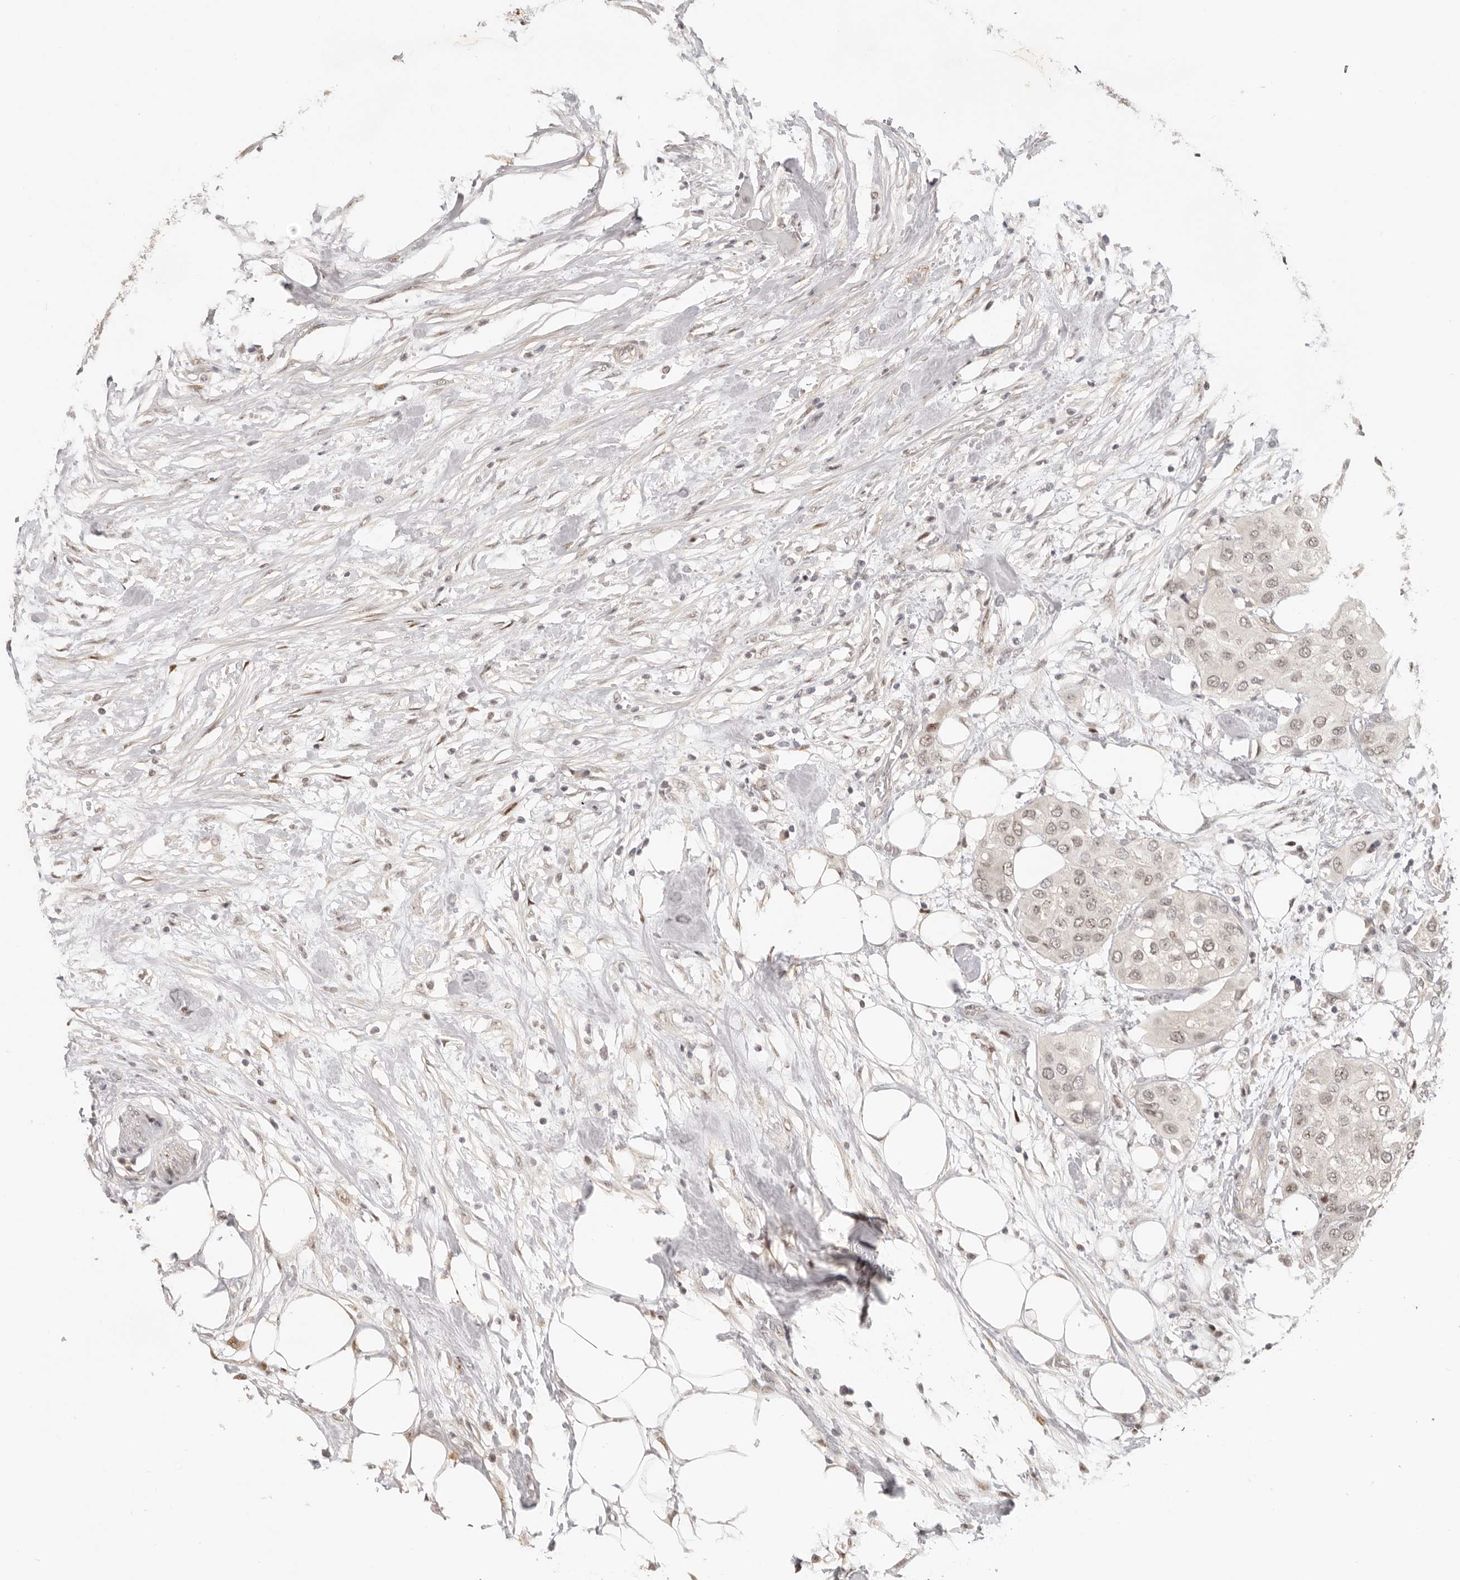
{"staining": {"intensity": "weak", "quantity": ">75%", "location": "nuclear"}, "tissue": "urothelial cancer", "cell_type": "Tumor cells", "image_type": "cancer", "snomed": [{"axis": "morphology", "description": "Urothelial carcinoma, High grade"}, {"axis": "topography", "description": "Urinary bladder"}], "caption": "Immunohistochemical staining of high-grade urothelial carcinoma reveals weak nuclear protein staining in about >75% of tumor cells. (IHC, brightfield microscopy, high magnification).", "gene": "GPBP1L1", "patient": {"sex": "male", "age": 64}}